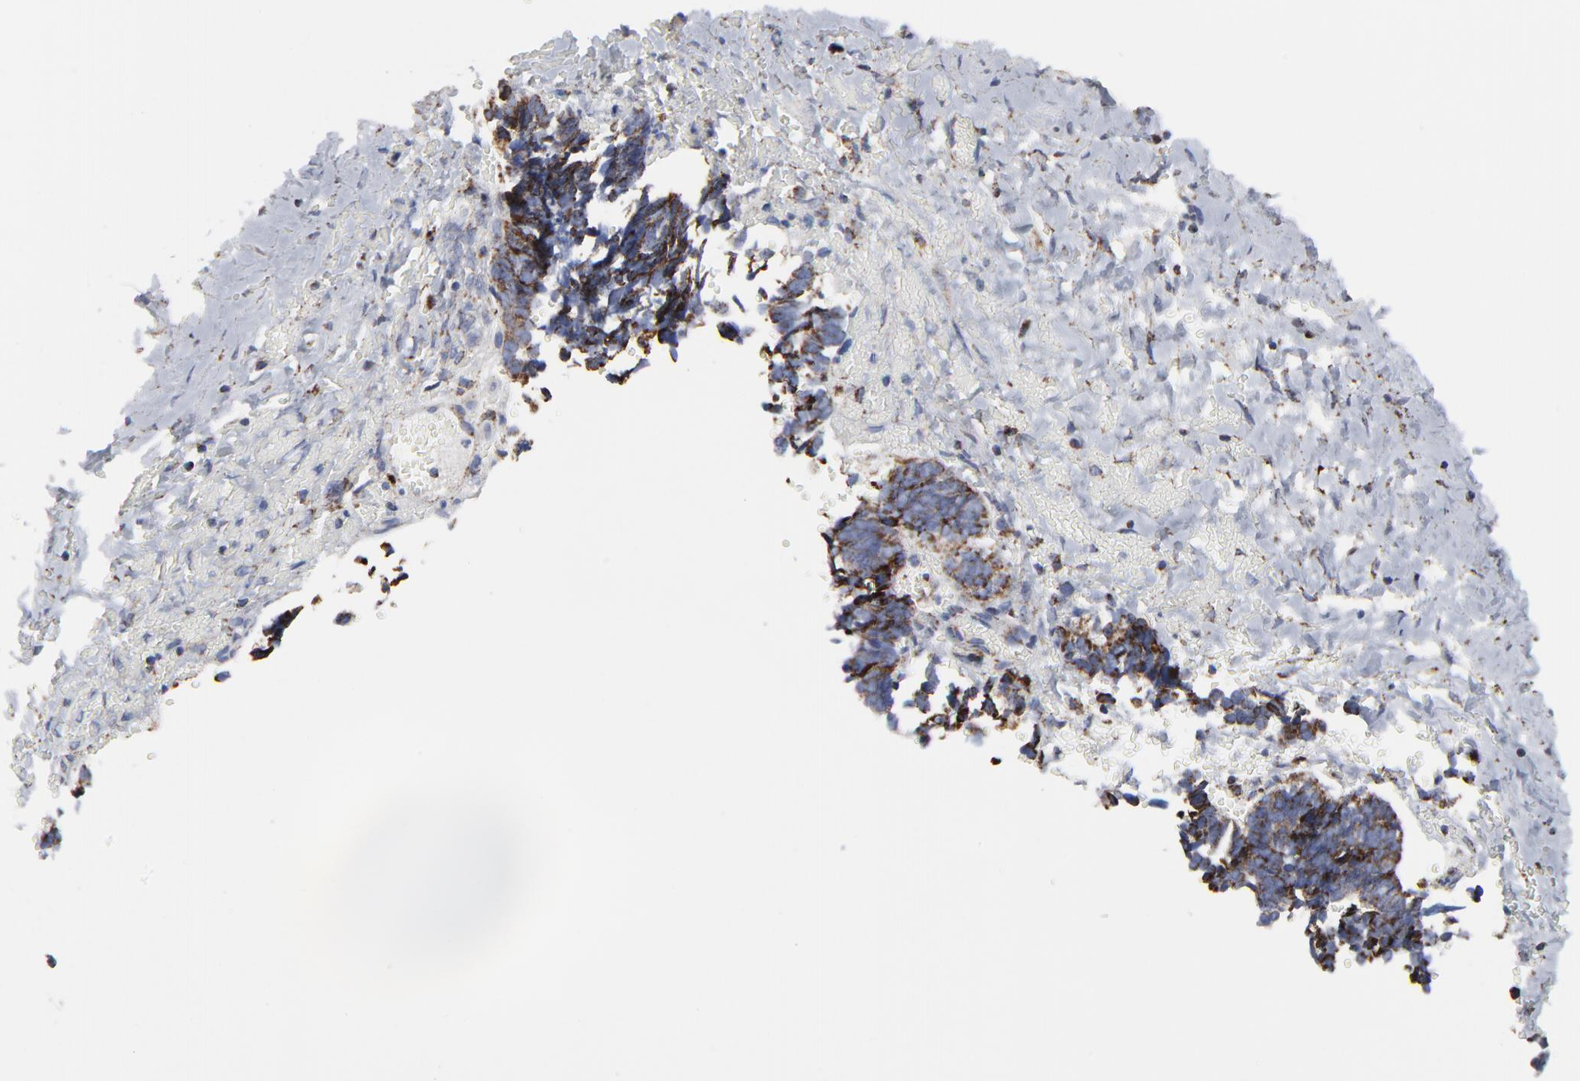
{"staining": {"intensity": "moderate", "quantity": ">75%", "location": "cytoplasmic/membranous"}, "tissue": "ovarian cancer", "cell_type": "Tumor cells", "image_type": "cancer", "snomed": [{"axis": "morphology", "description": "Cystadenocarcinoma, serous, NOS"}, {"axis": "topography", "description": "Ovary"}], "caption": "Immunohistochemistry (IHC) of human ovarian cancer (serous cystadenocarcinoma) exhibits medium levels of moderate cytoplasmic/membranous staining in approximately >75% of tumor cells.", "gene": "TXNRD2", "patient": {"sex": "female", "age": 77}}